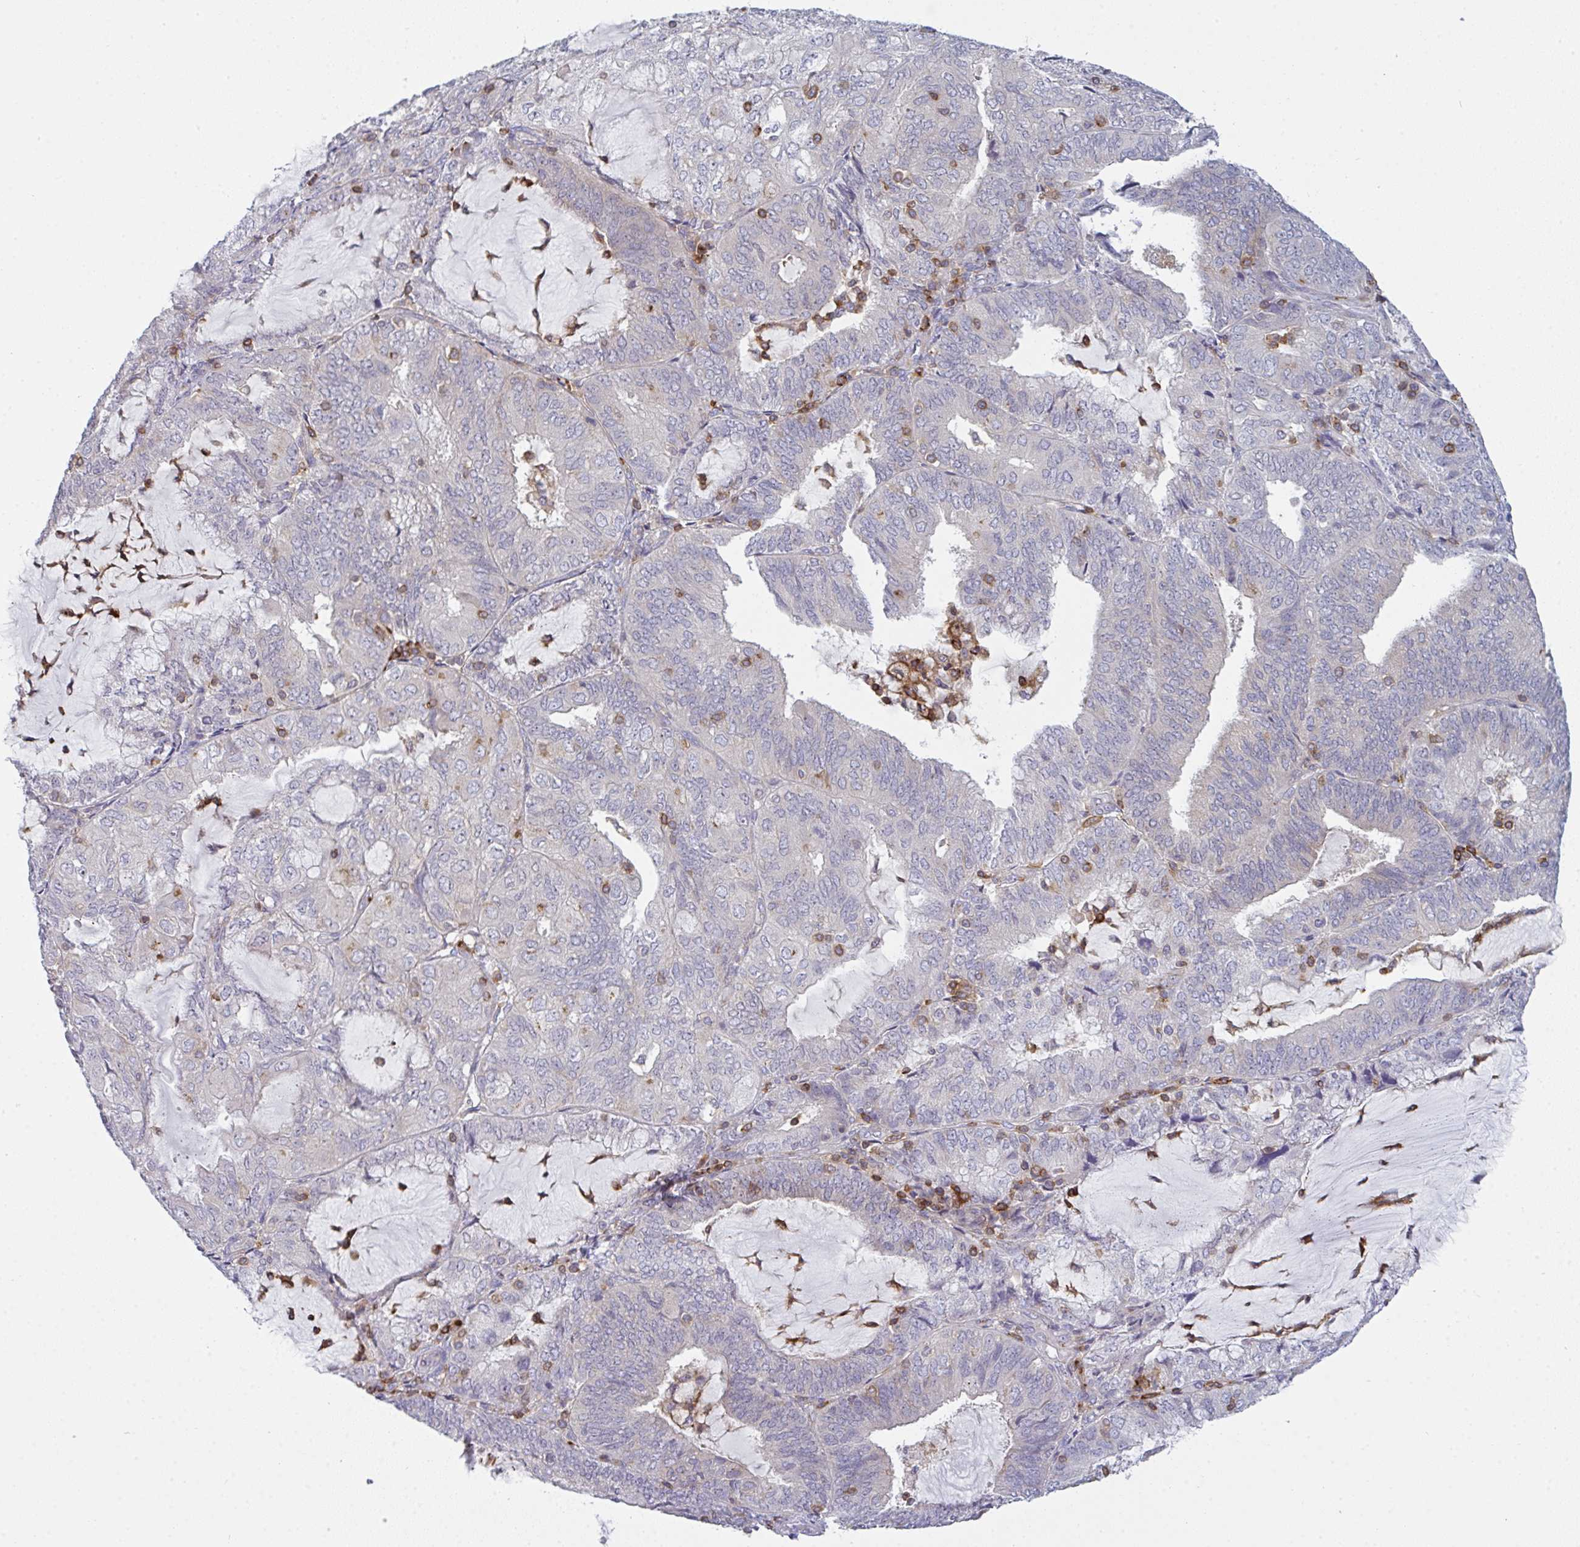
{"staining": {"intensity": "negative", "quantity": "none", "location": "none"}, "tissue": "endometrial cancer", "cell_type": "Tumor cells", "image_type": "cancer", "snomed": [{"axis": "morphology", "description": "Adenocarcinoma, NOS"}, {"axis": "topography", "description": "Endometrium"}], "caption": "Immunohistochemistry of human endometrial cancer (adenocarcinoma) reveals no staining in tumor cells.", "gene": "CD80", "patient": {"sex": "female", "age": 81}}